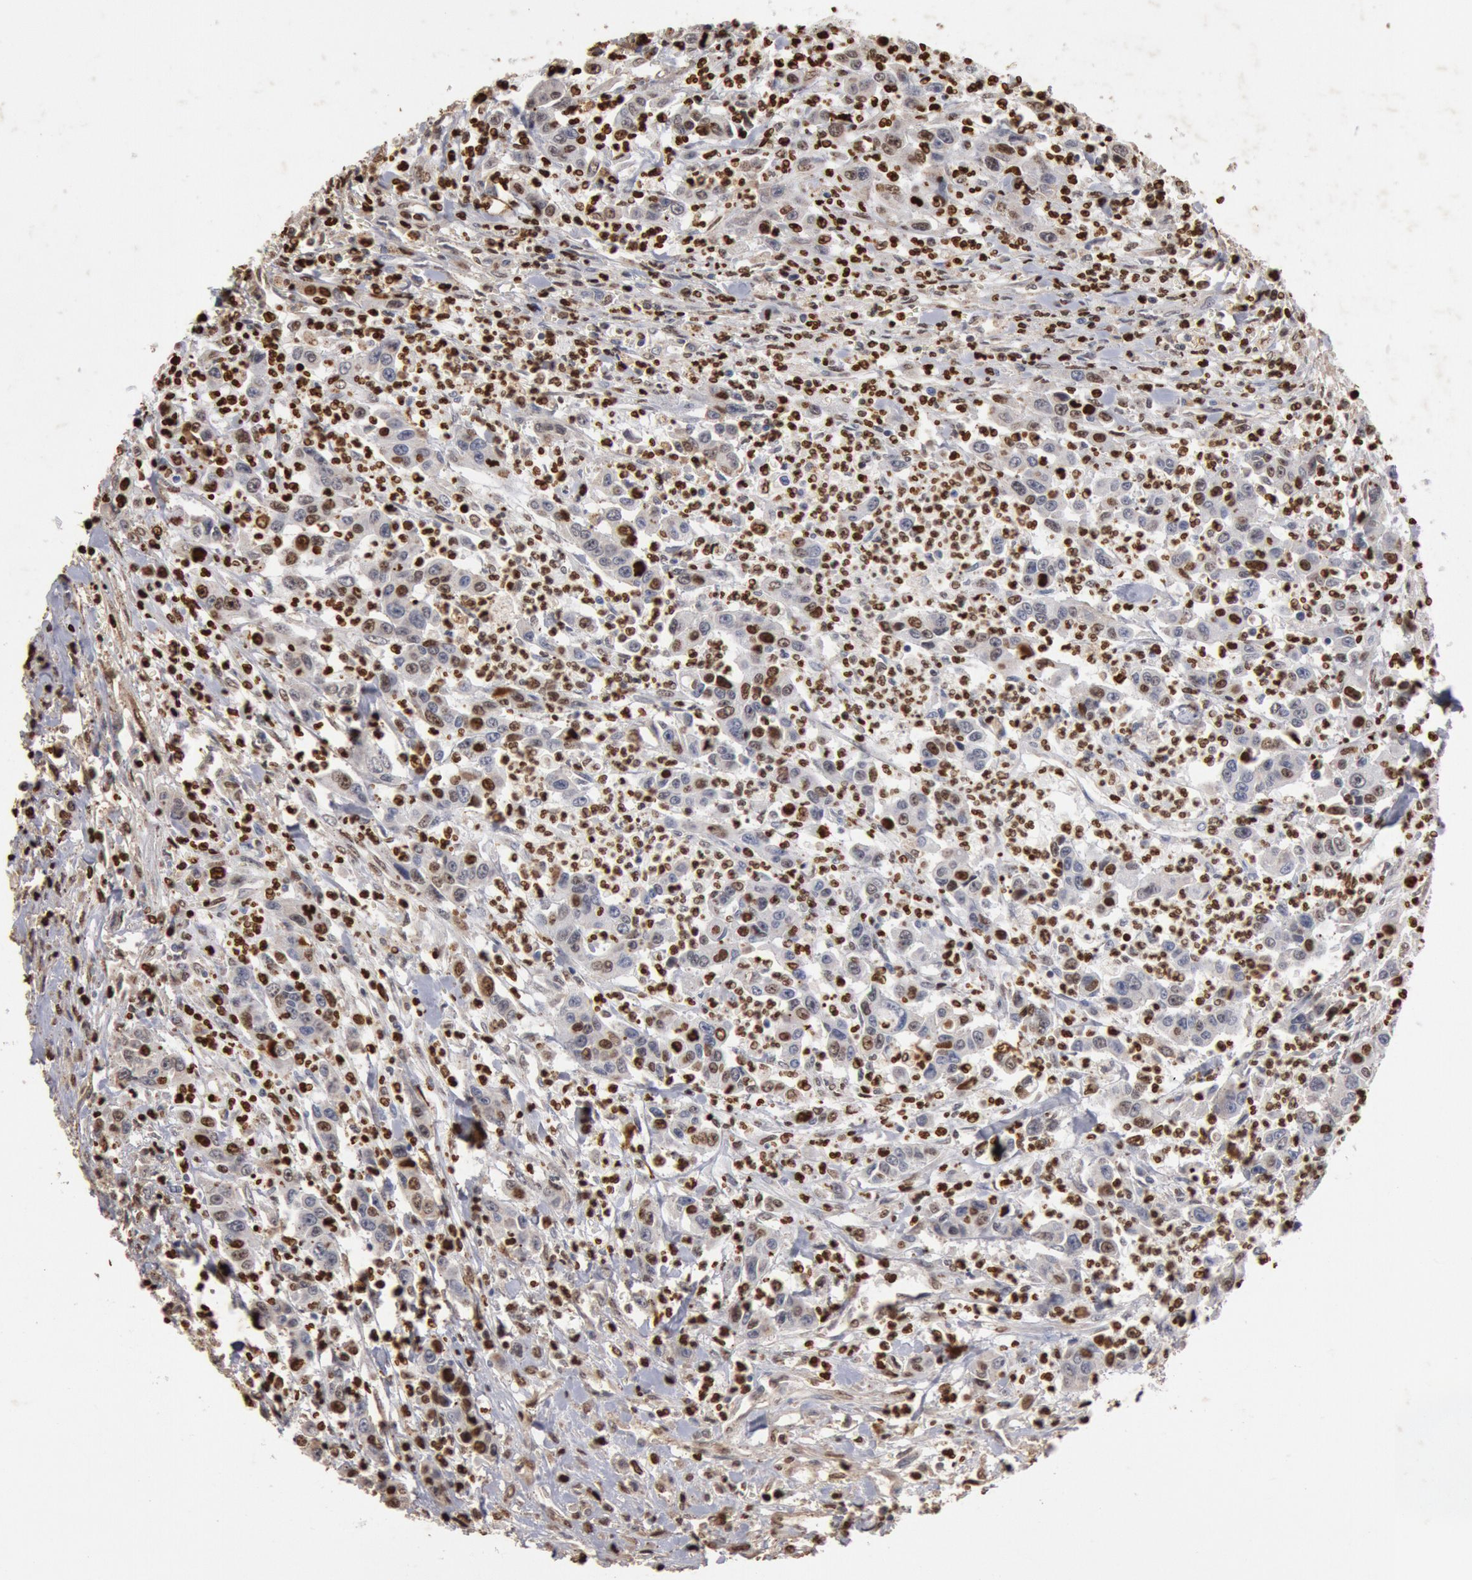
{"staining": {"intensity": "strong", "quantity": "25%-75%", "location": "nuclear"}, "tissue": "urothelial cancer", "cell_type": "Tumor cells", "image_type": "cancer", "snomed": [{"axis": "morphology", "description": "Urothelial carcinoma, High grade"}, {"axis": "topography", "description": "Urinary bladder"}], "caption": "DAB immunohistochemical staining of human urothelial carcinoma (high-grade) demonstrates strong nuclear protein positivity in approximately 25%-75% of tumor cells.", "gene": "FOXA2", "patient": {"sex": "male", "age": 86}}